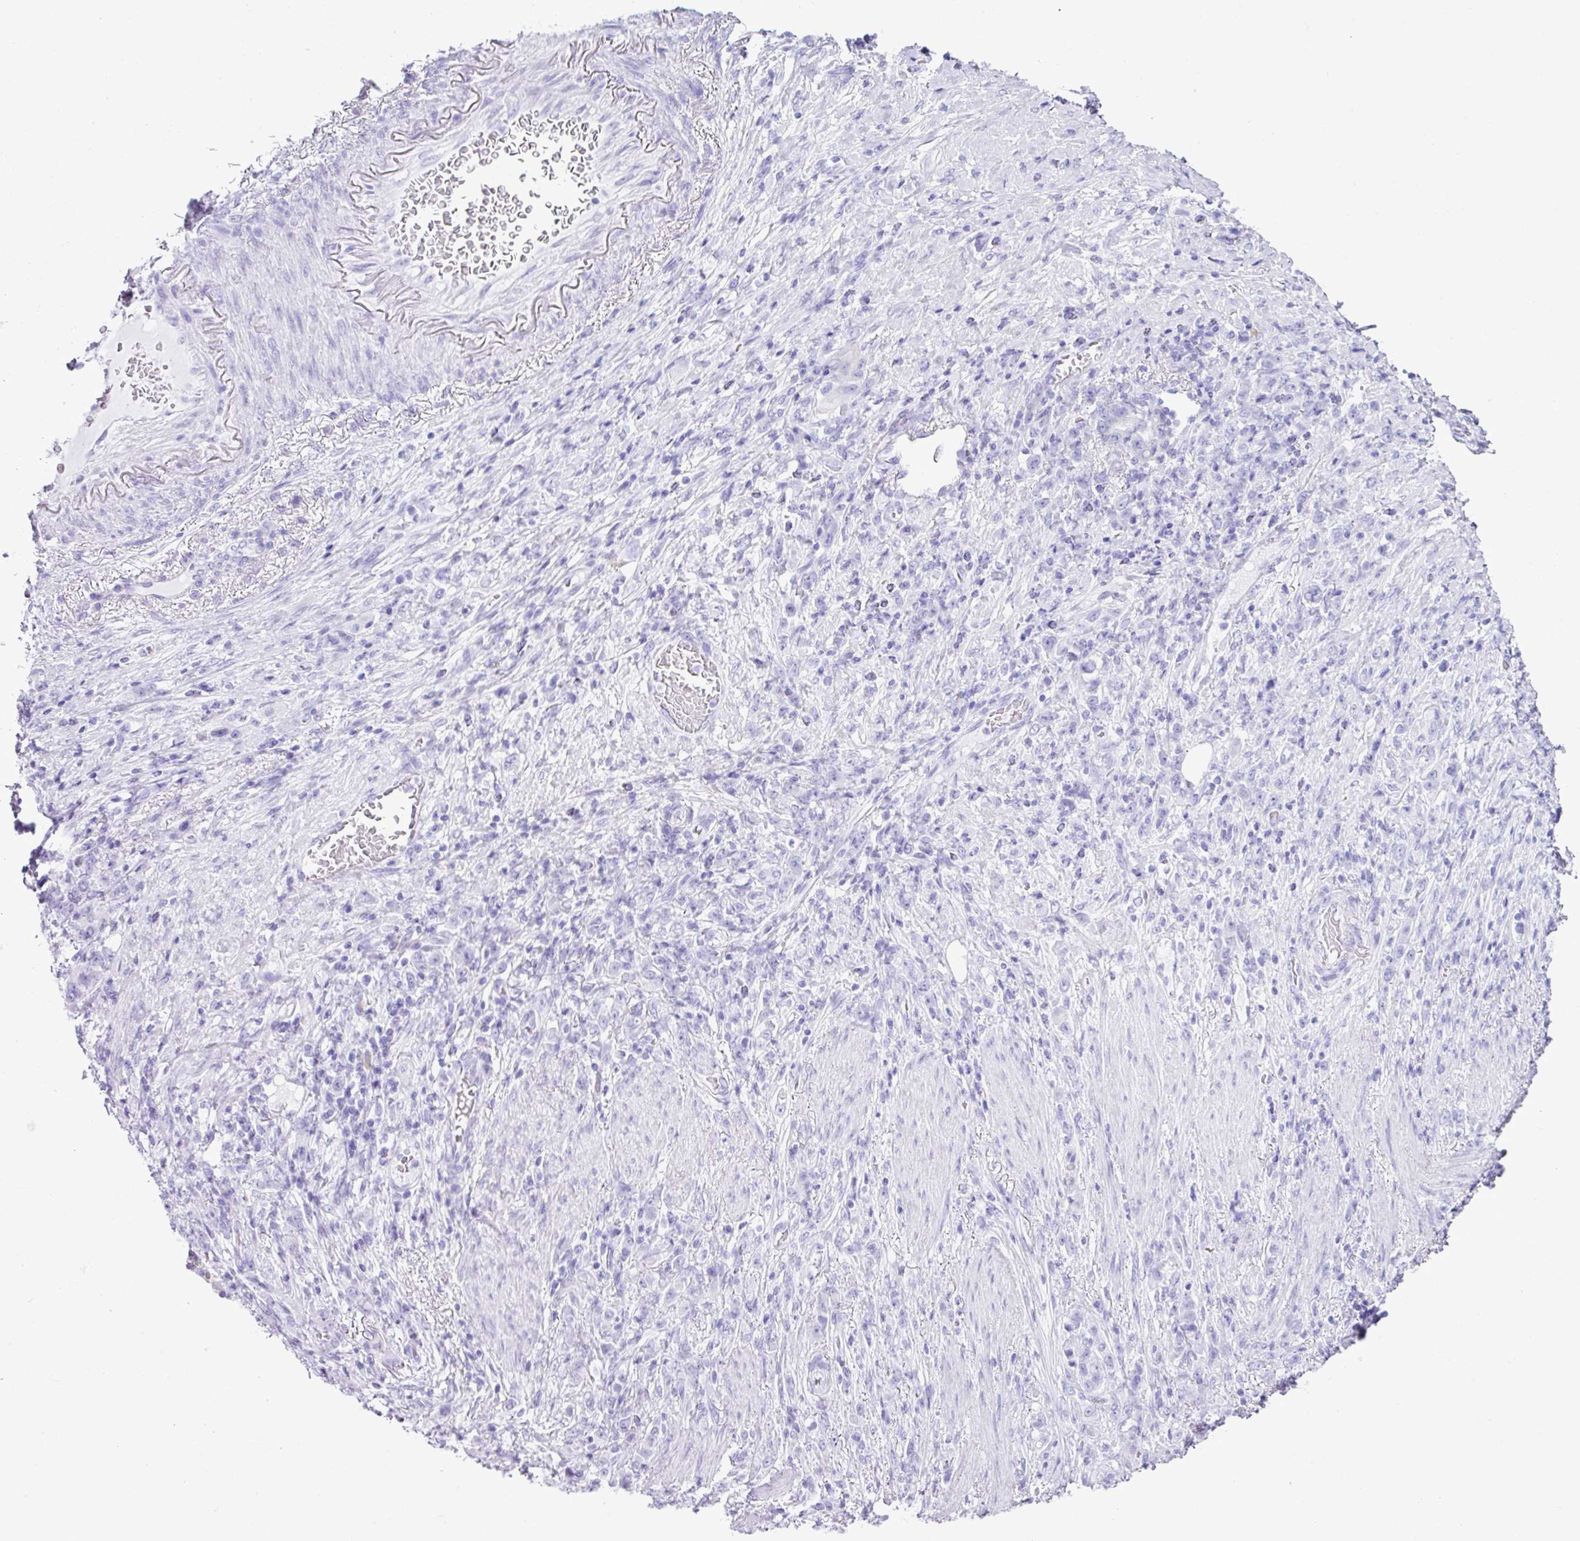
{"staining": {"intensity": "negative", "quantity": "none", "location": "none"}, "tissue": "stomach cancer", "cell_type": "Tumor cells", "image_type": "cancer", "snomed": [{"axis": "morphology", "description": "Adenocarcinoma, NOS"}, {"axis": "topography", "description": "Stomach"}], "caption": "An immunohistochemistry (IHC) photomicrograph of stomach cancer is shown. There is no staining in tumor cells of stomach cancer. (Stains: DAB immunohistochemistry (IHC) with hematoxylin counter stain, Microscopy: brightfield microscopy at high magnification).", "gene": "RGS21", "patient": {"sex": "female", "age": 79}}